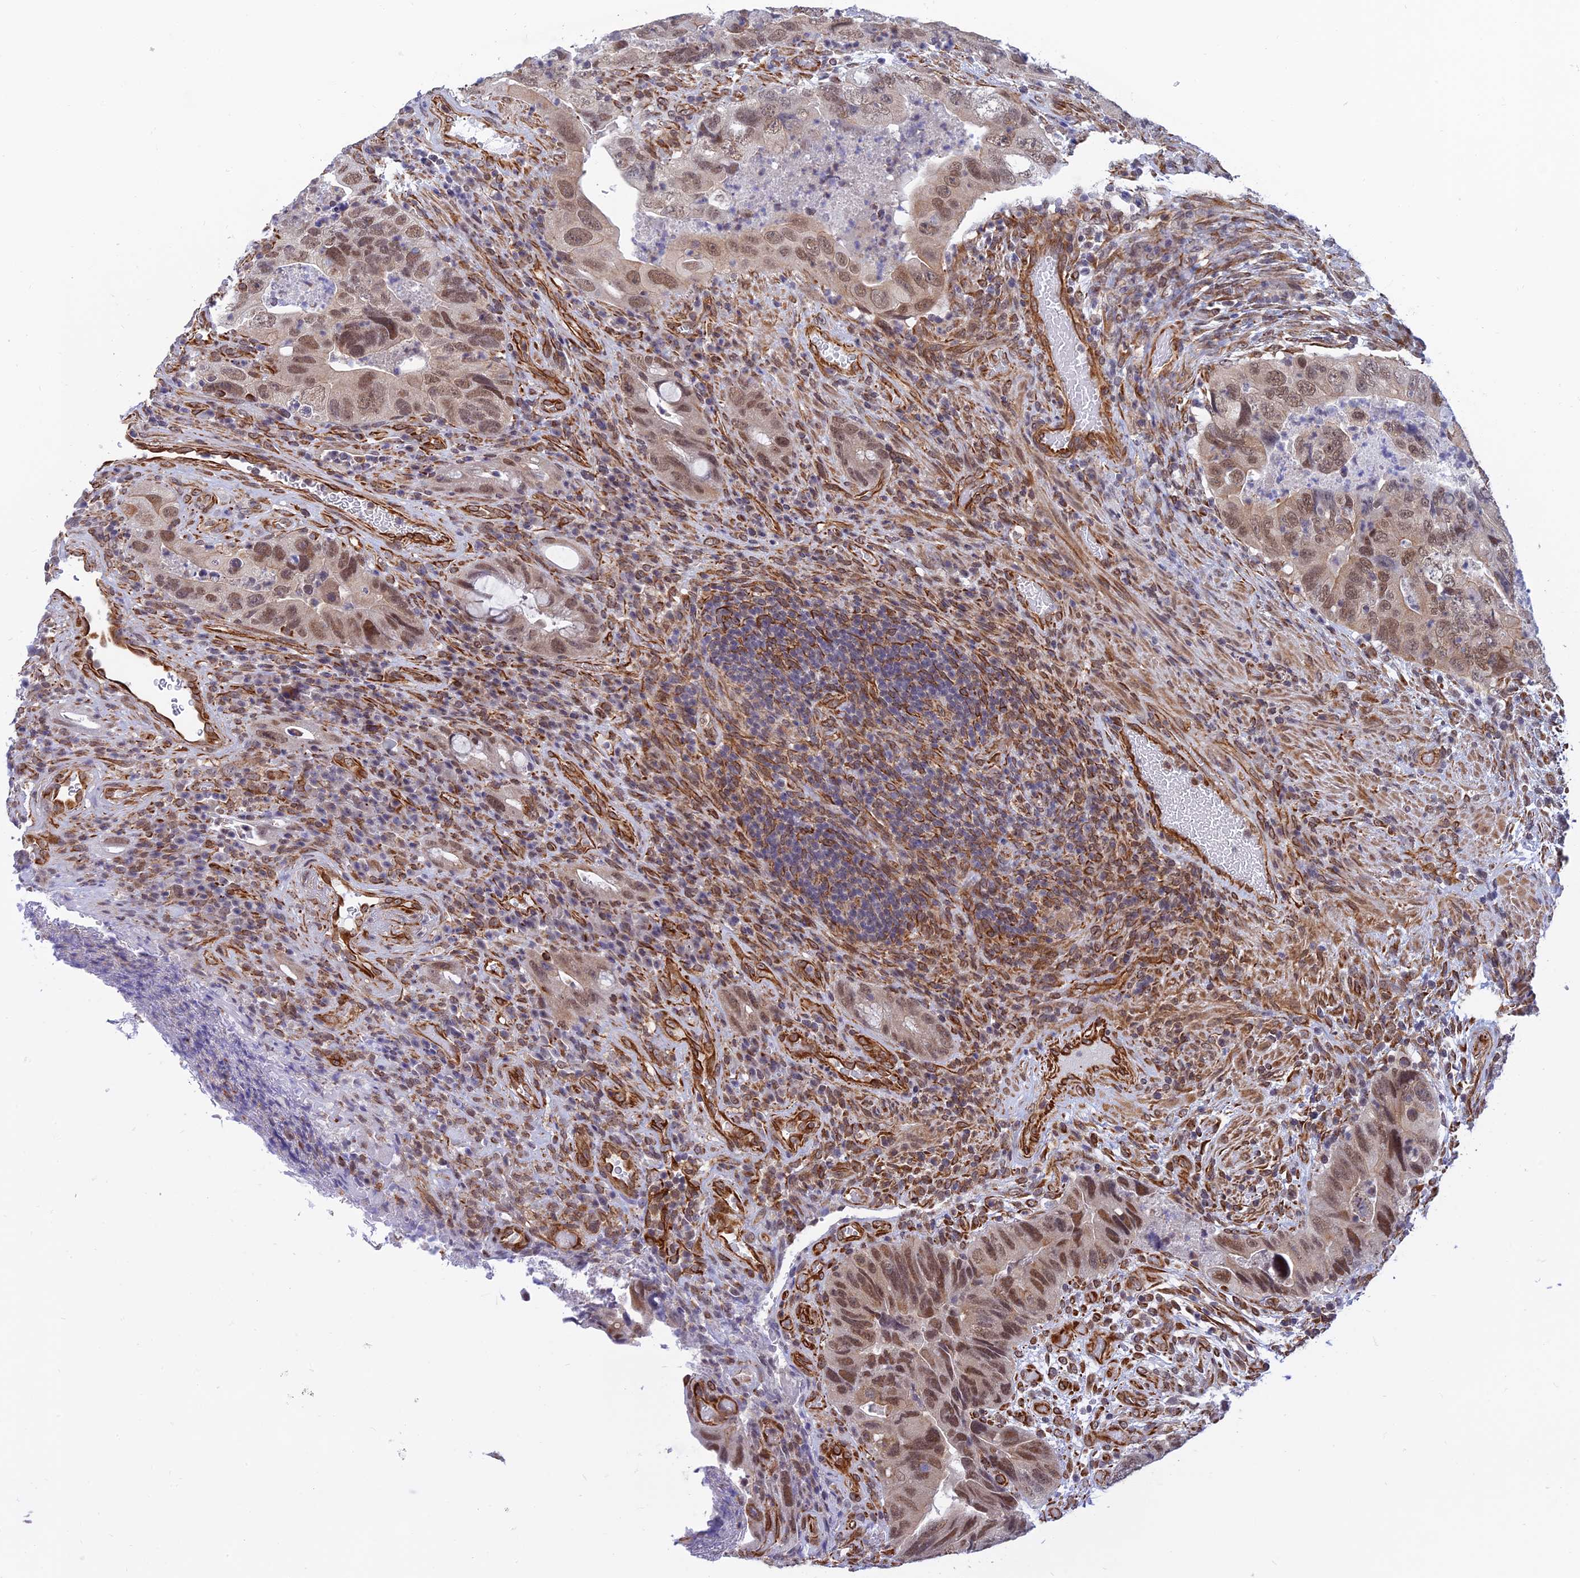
{"staining": {"intensity": "moderate", "quantity": ">75%", "location": "nuclear"}, "tissue": "colorectal cancer", "cell_type": "Tumor cells", "image_type": "cancer", "snomed": [{"axis": "morphology", "description": "Adenocarcinoma, NOS"}, {"axis": "topography", "description": "Rectum"}], "caption": "Colorectal adenocarcinoma stained with IHC displays moderate nuclear positivity in approximately >75% of tumor cells.", "gene": "PAGR1", "patient": {"sex": "male", "age": 63}}